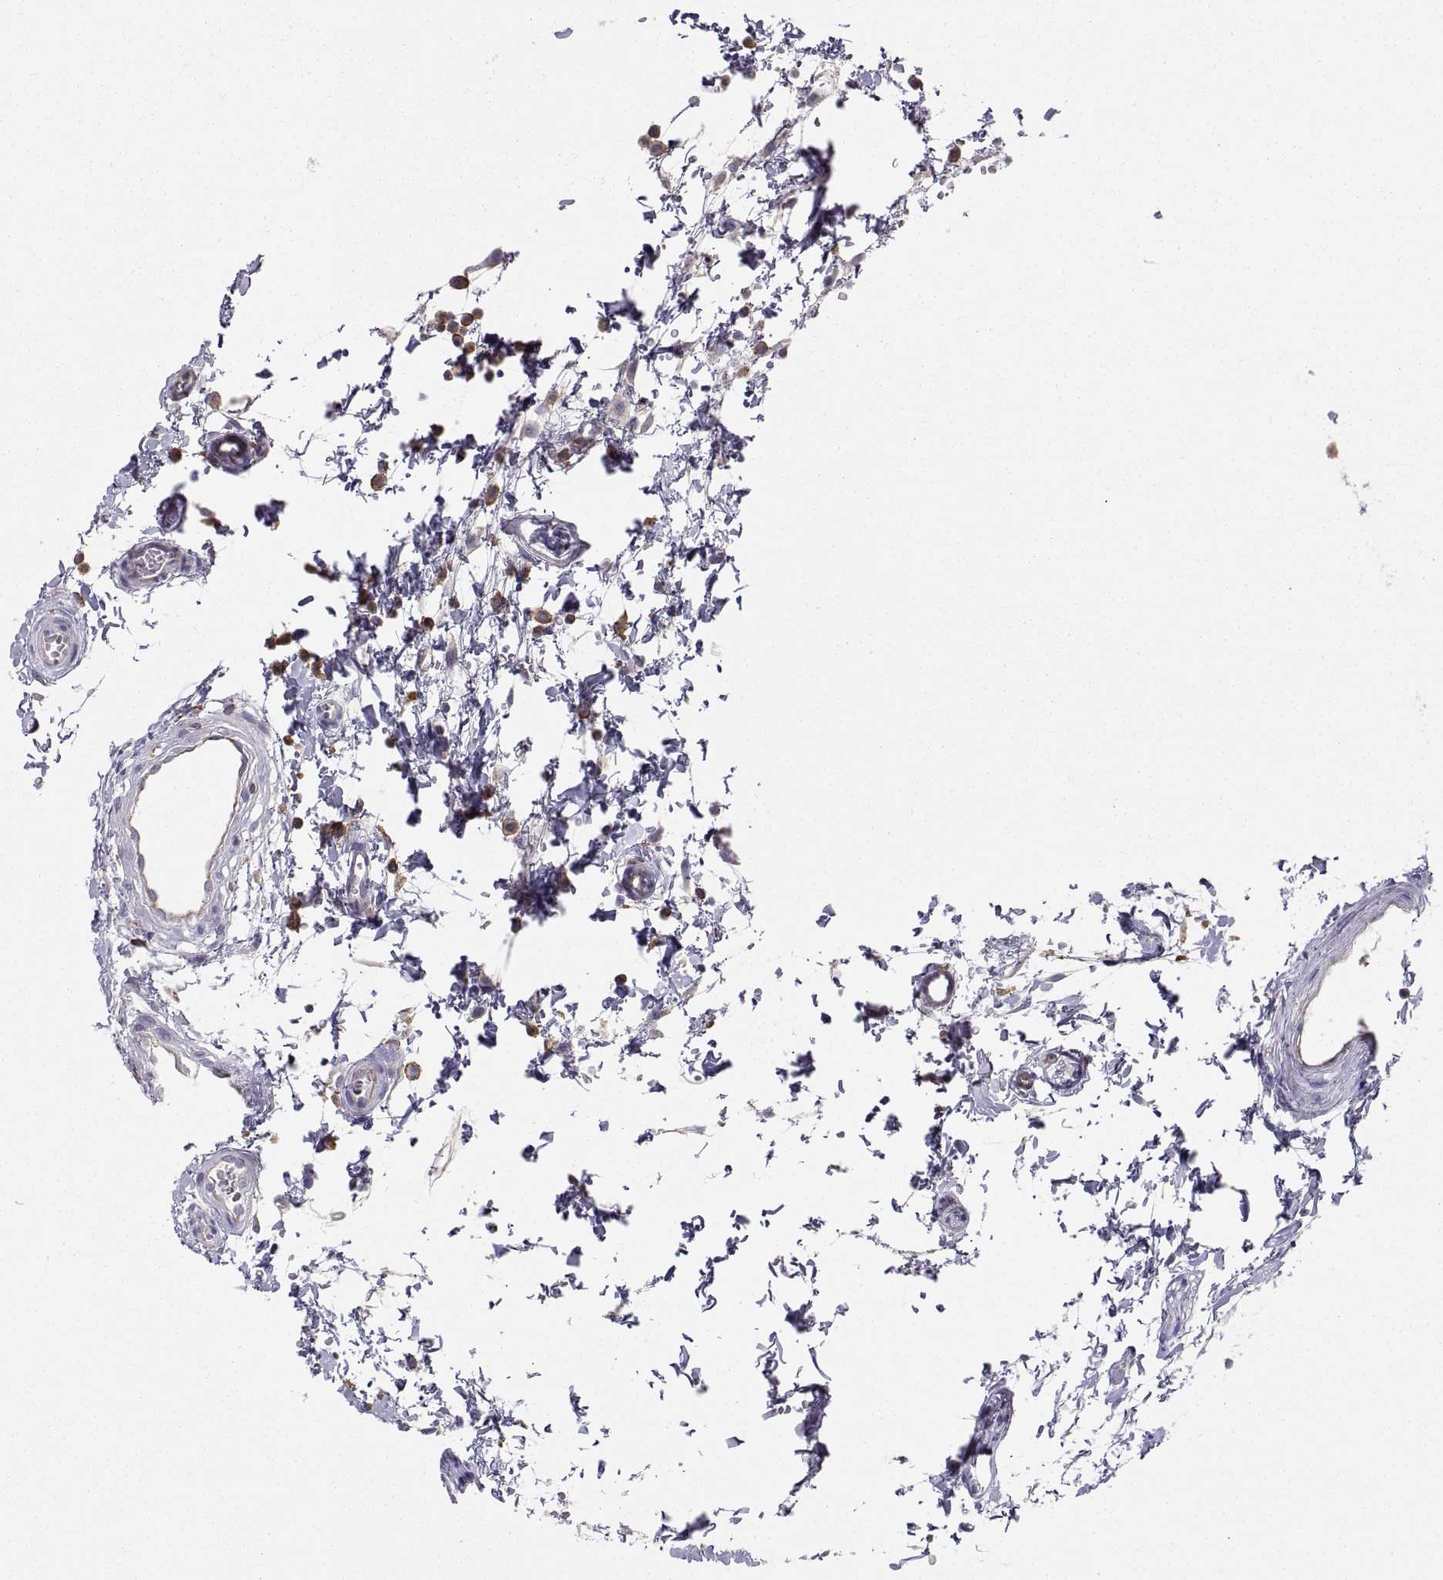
{"staining": {"intensity": "negative", "quantity": "none", "location": "none"}, "tissue": "epididymis", "cell_type": "Glandular cells", "image_type": "normal", "snomed": [{"axis": "morphology", "description": "Normal tissue, NOS"}, {"axis": "topography", "description": "Epididymis"}], "caption": "This is an immunohistochemistry (IHC) micrograph of benign human epididymis. There is no expression in glandular cells.", "gene": "RALB", "patient": {"sex": "male", "age": 22}}